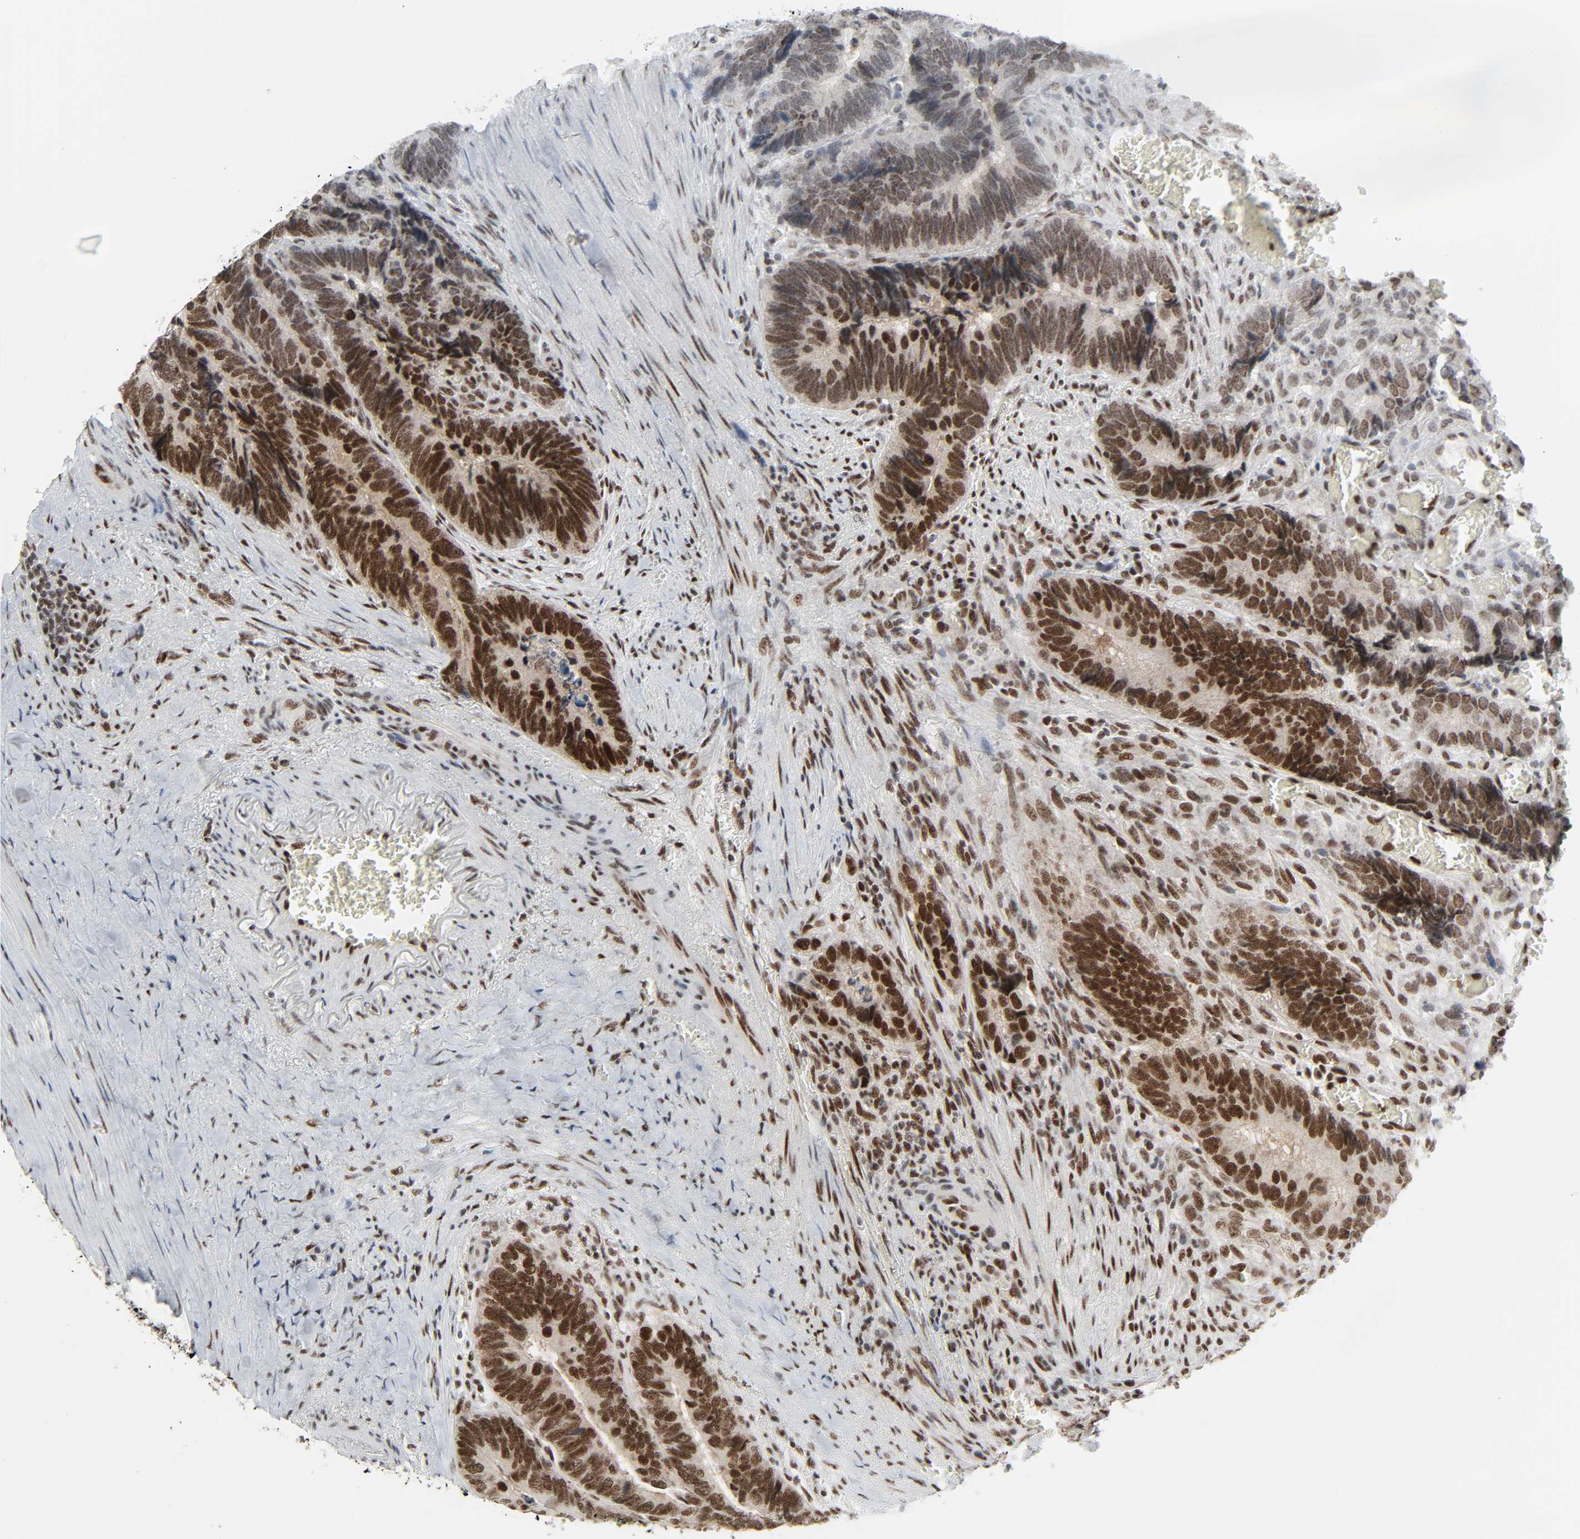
{"staining": {"intensity": "strong", "quantity": ">75%", "location": "nuclear"}, "tissue": "colorectal cancer", "cell_type": "Tumor cells", "image_type": "cancer", "snomed": [{"axis": "morphology", "description": "Adenocarcinoma, NOS"}, {"axis": "topography", "description": "Colon"}], "caption": "Protein analysis of colorectal adenocarcinoma tissue exhibits strong nuclear staining in approximately >75% of tumor cells.", "gene": "CDK7", "patient": {"sex": "male", "age": 72}}